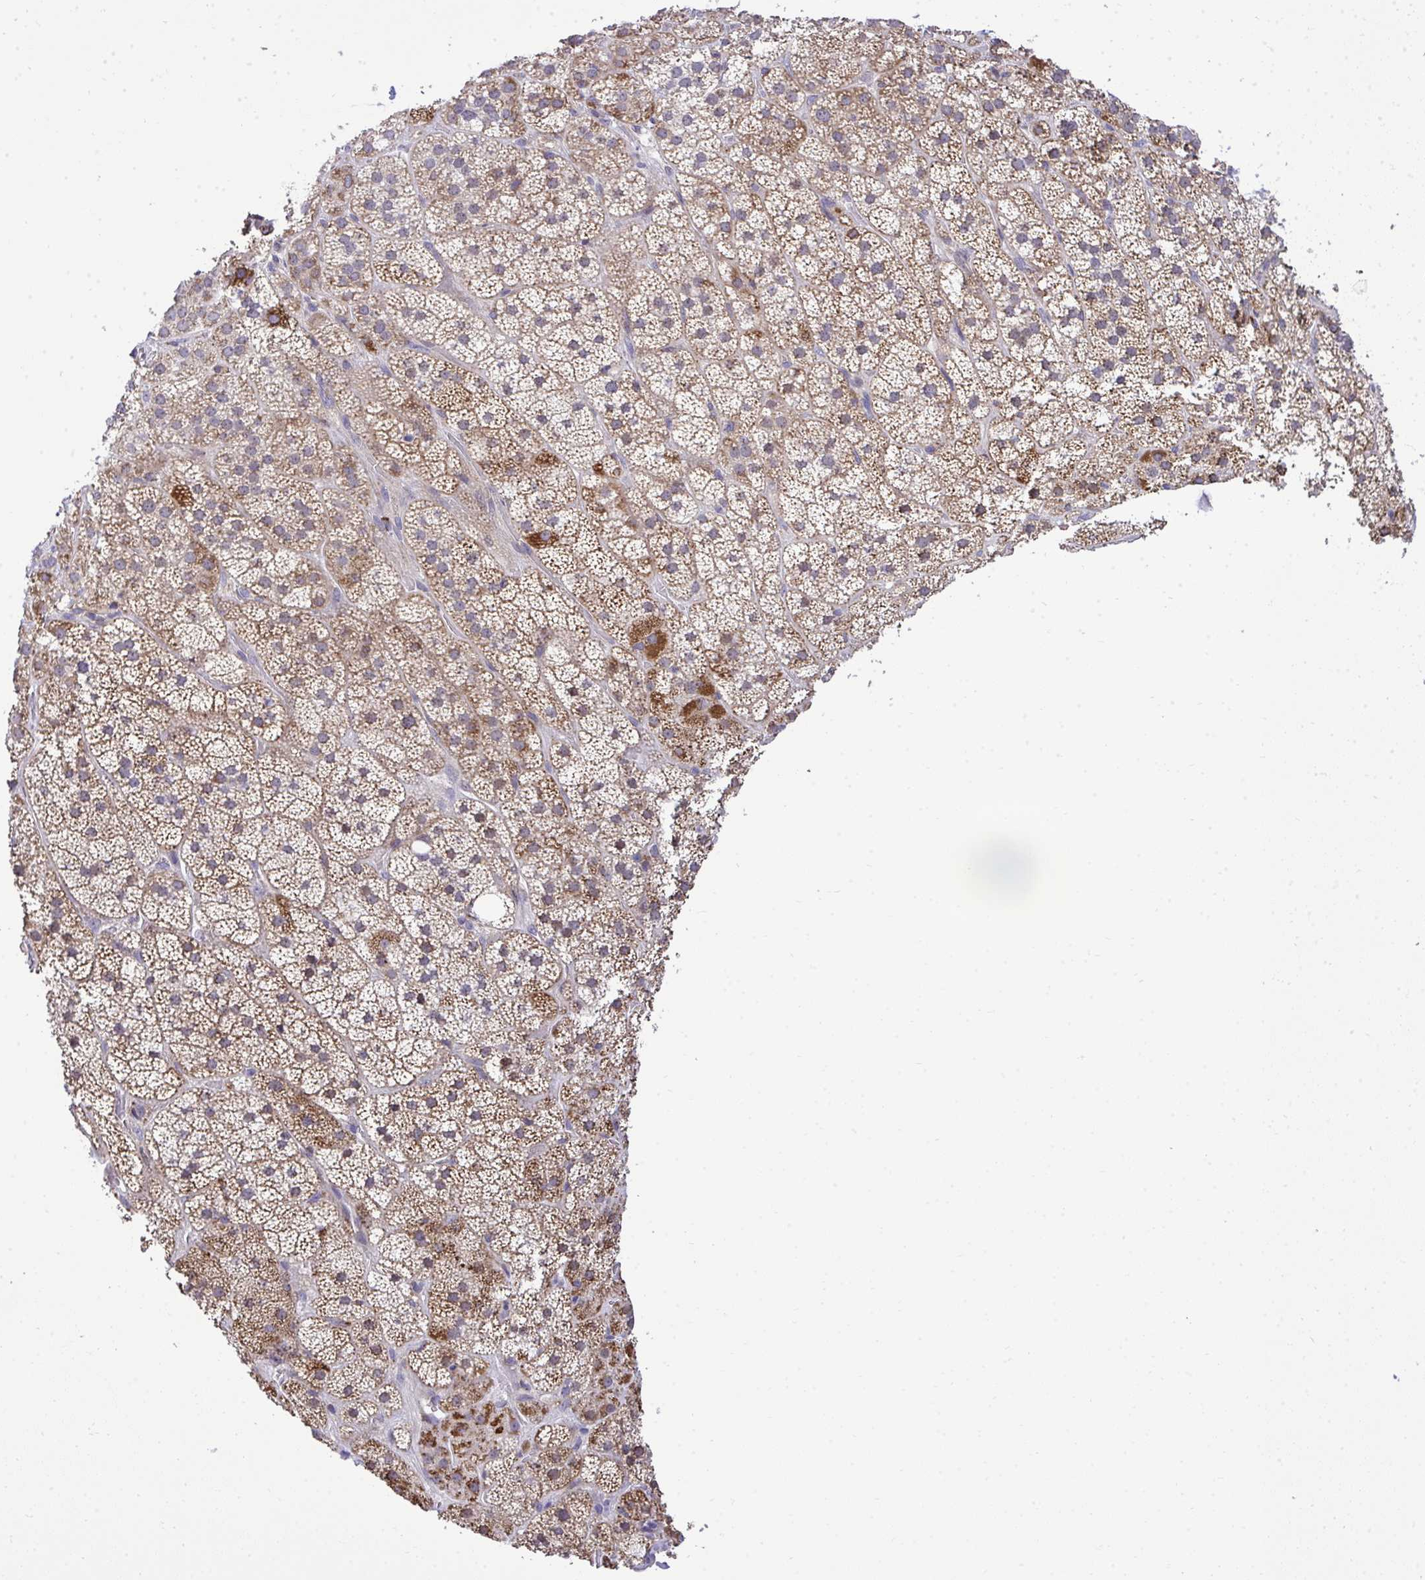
{"staining": {"intensity": "moderate", "quantity": ">75%", "location": "cytoplasmic/membranous"}, "tissue": "adrenal gland", "cell_type": "Glandular cells", "image_type": "normal", "snomed": [{"axis": "morphology", "description": "Normal tissue, NOS"}, {"axis": "topography", "description": "Adrenal gland"}], "caption": "About >75% of glandular cells in normal human adrenal gland display moderate cytoplasmic/membranous protein positivity as visualized by brown immunohistochemical staining.", "gene": "XAF1", "patient": {"sex": "male", "age": 57}}